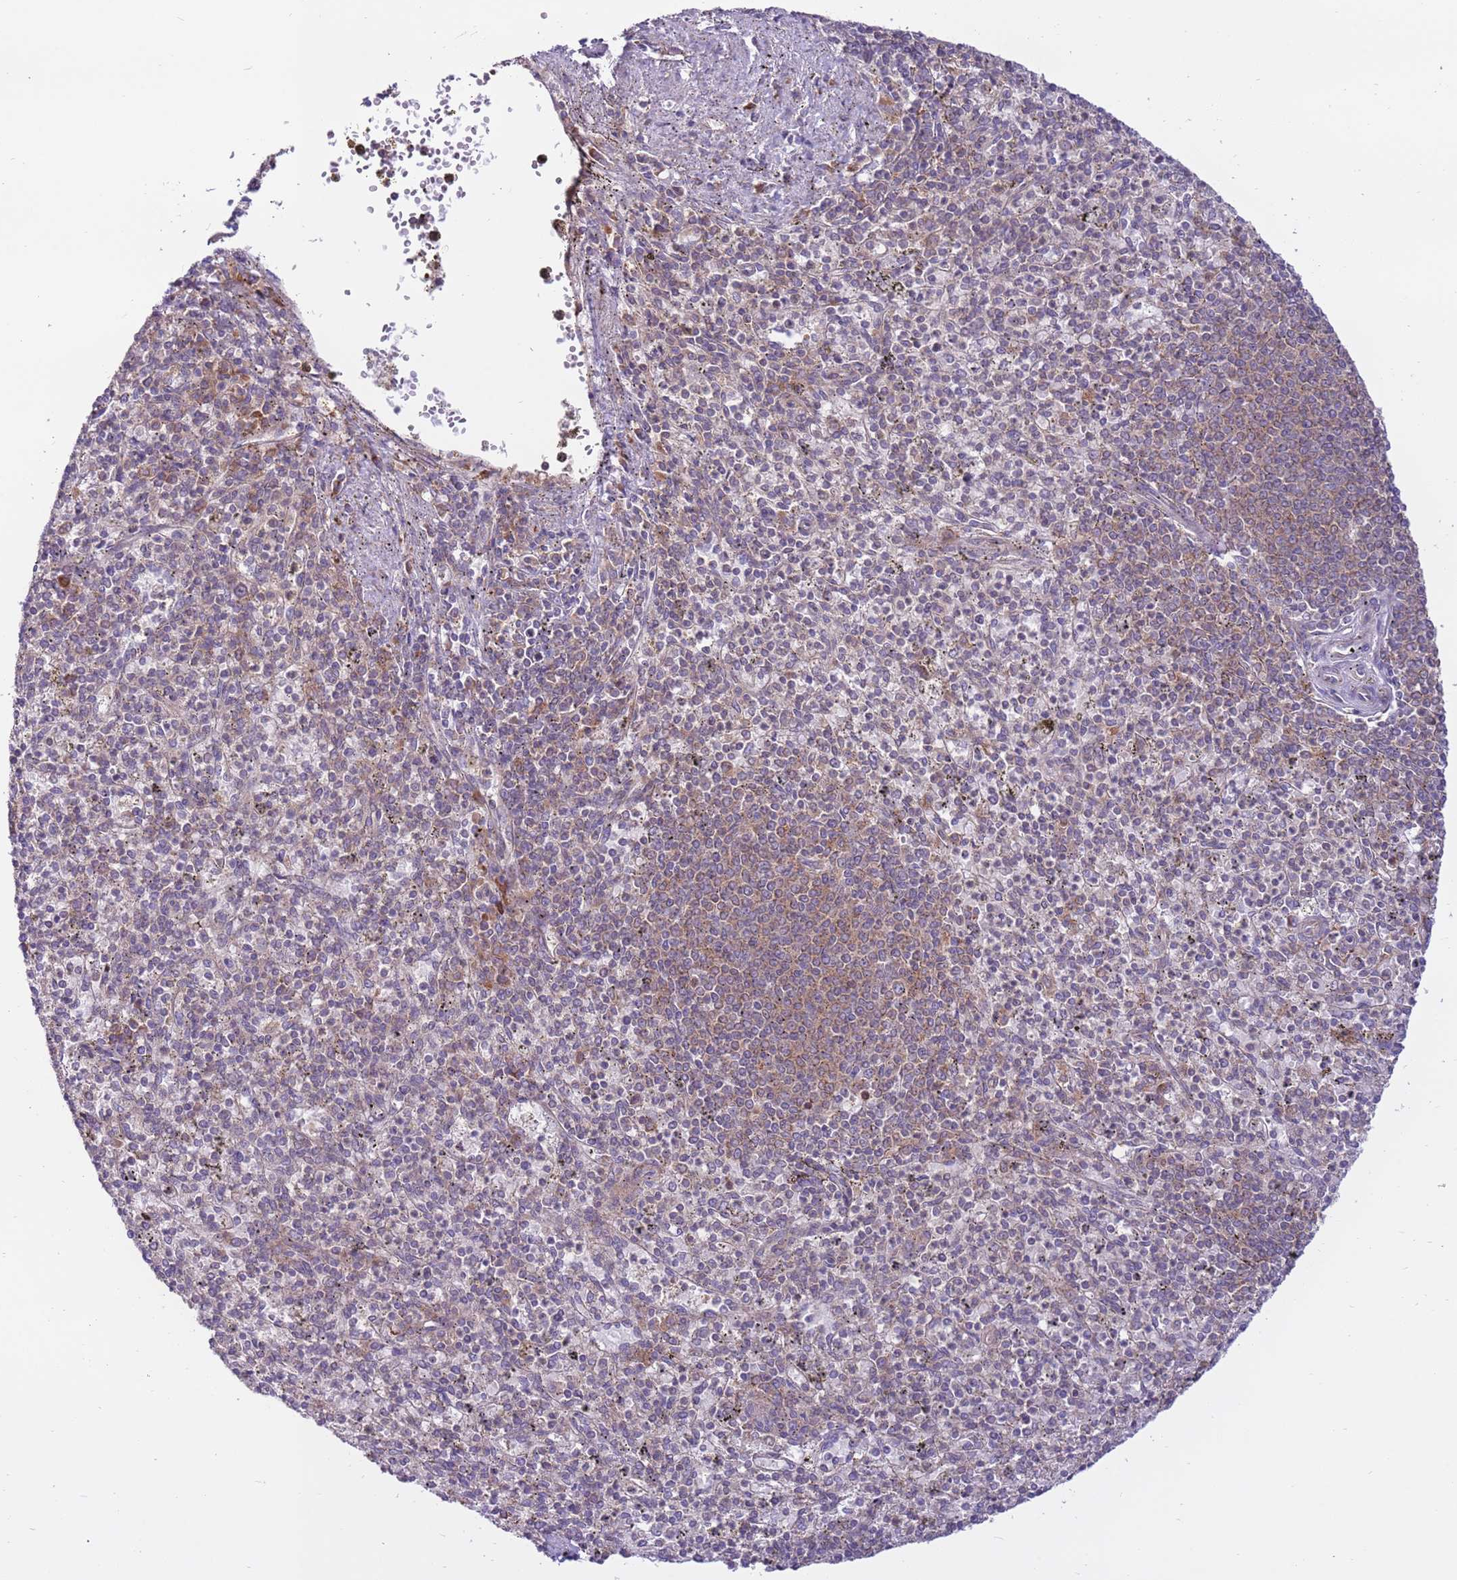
{"staining": {"intensity": "moderate", "quantity": "<25%", "location": "cytoplasmic/membranous"}, "tissue": "spleen", "cell_type": "Cells in red pulp", "image_type": "normal", "snomed": [{"axis": "morphology", "description": "Normal tissue, NOS"}, {"axis": "topography", "description": "Spleen"}], "caption": "The micrograph shows staining of benign spleen, revealing moderate cytoplasmic/membranous protein staining (brown color) within cells in red pulp.", "gene": "DDX19B", "patient": {"sex": "male", "age": 72}}